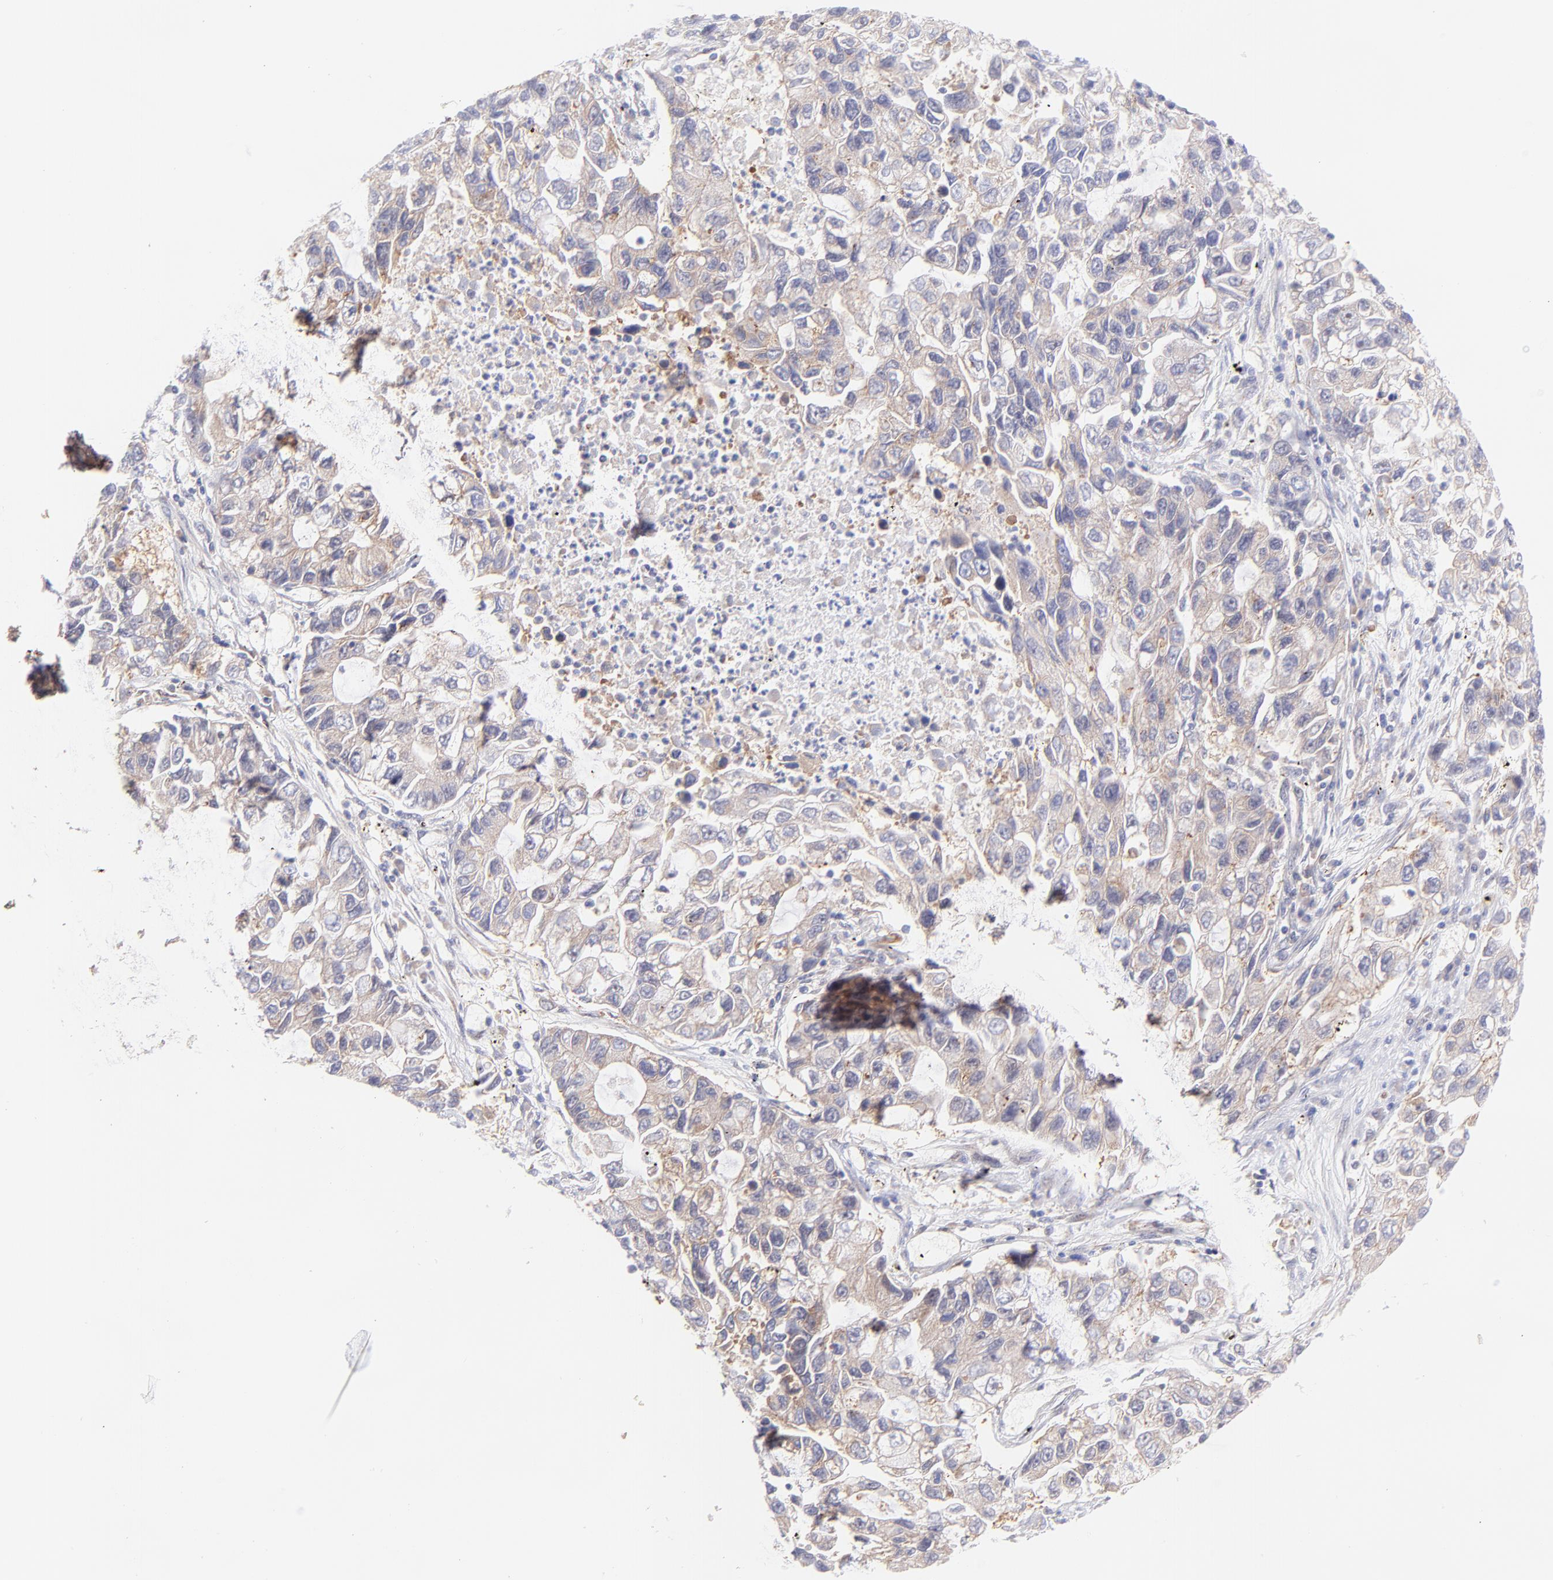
{"staining": {"intensity": "weak", "quantity": ">75%", "location": "cytoplasmic/membranous"}, "tissue": "lung cancer", "cell_type": "Tumor cells", "image_type": "cancer", "snomed": [{"axis": "morphology", "description": "Adenocarcinoma, NOS"}, {"axis": "topography", "description": "Lung"}], "caption": "A micrograph showing weak cytoplasmic/membranous expression in about >75% of tumor cells in adenocarcinoma (lung), as visualized by brown immunohistochemical staining.", "gene": "PBDC1", "patient": {"sex": "female", "age": 51}}